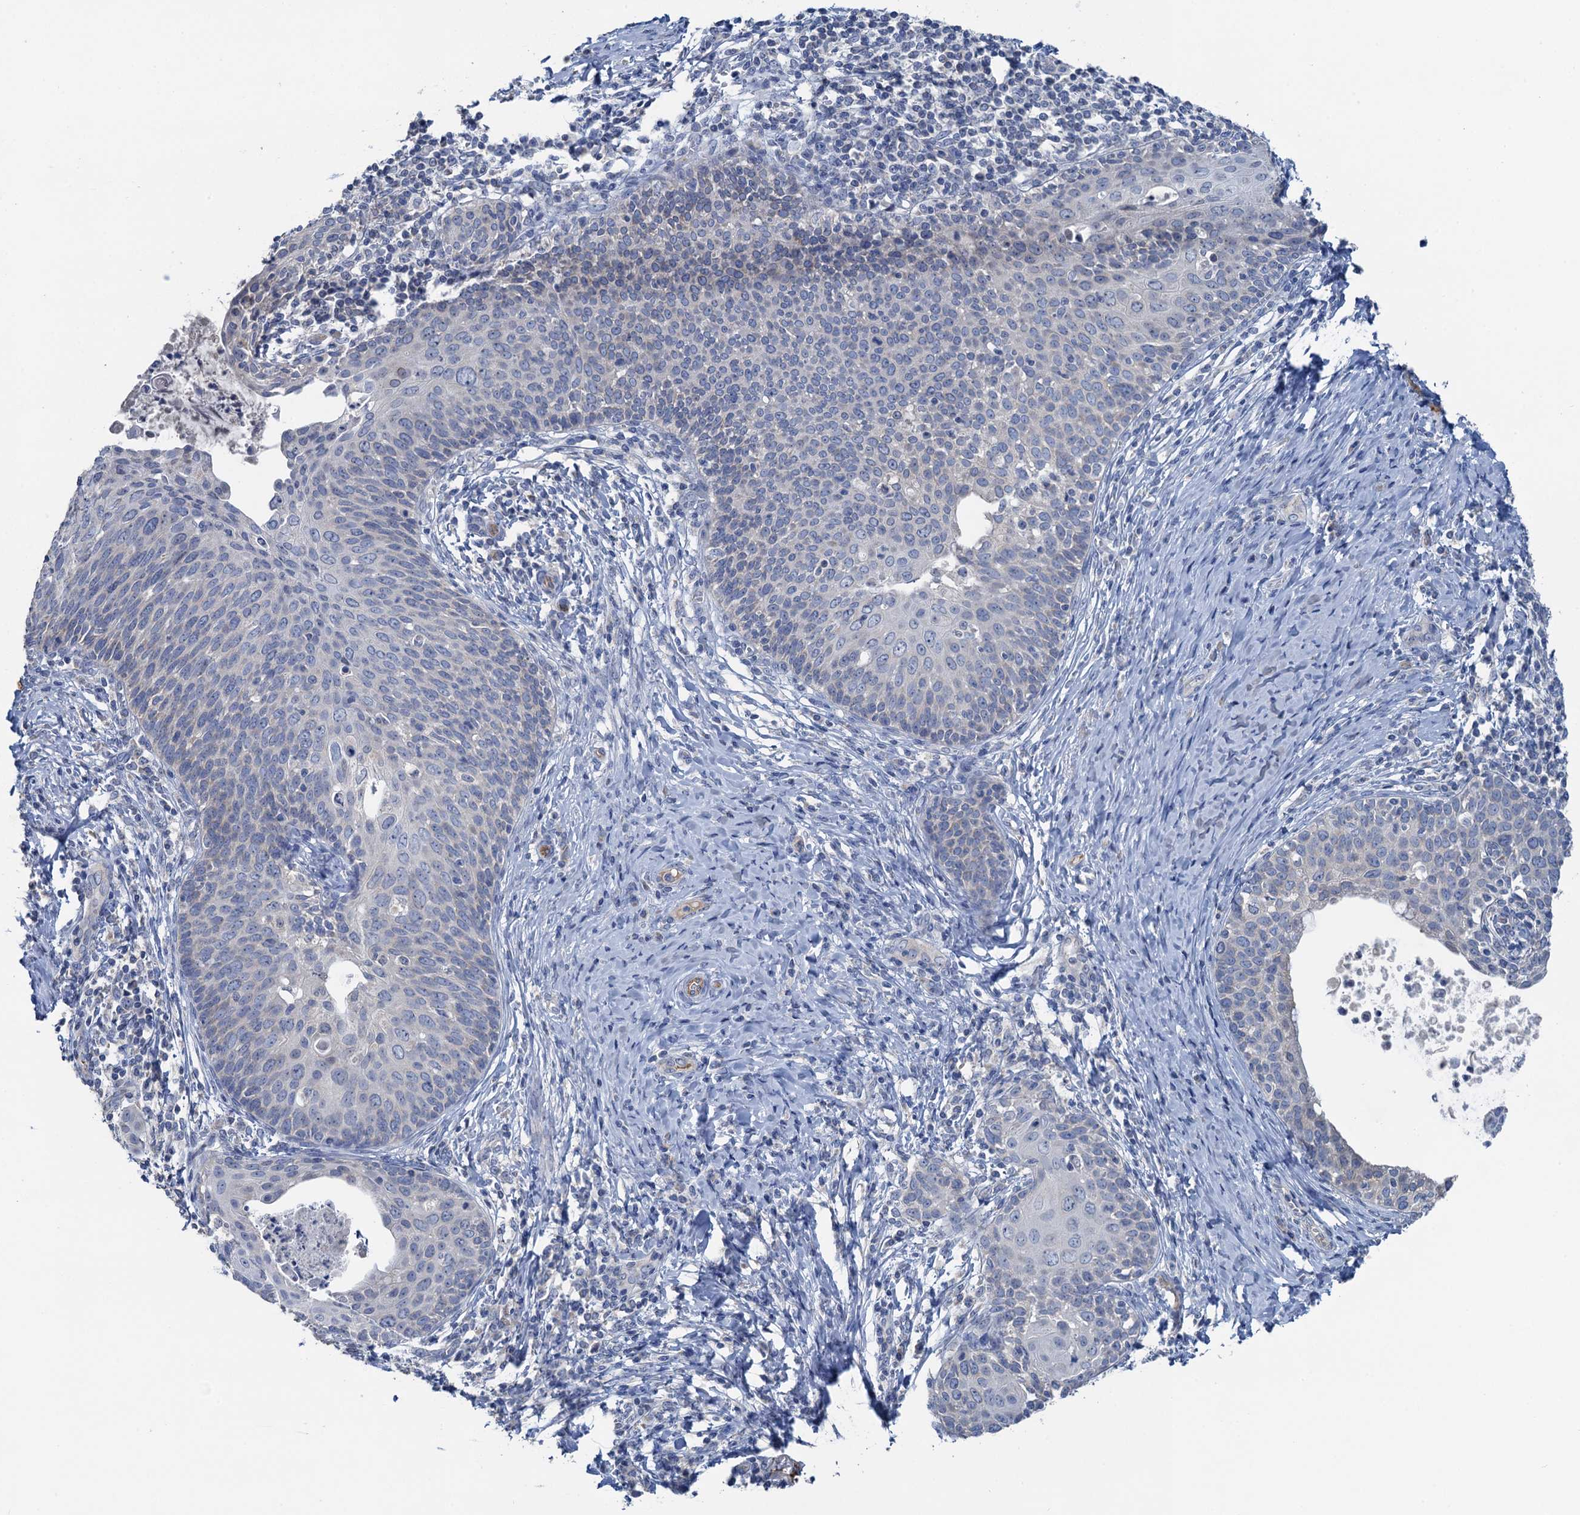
{"staining": {"intensity": "negative", "quantity": "none", "location": "none"}, "tissue": "cervical cancer", "cell_type": "Tumor cells", "image_type": "cancer", "snomed": [{"axis": "morphology", "description": "Squamous cell carcinoma, NOS"}, {"axis": "topography", "description": "Cervix"}], "caption": "Immunohistochemistry photomicrograph of neoplastic tissue: cervical cancer stained with DAB (3,3'-diaminobenzidine) displays no significant protein staining in tumor cells.", "gene": "PLLP", "patient": {"sex": "female", "age": 52}}